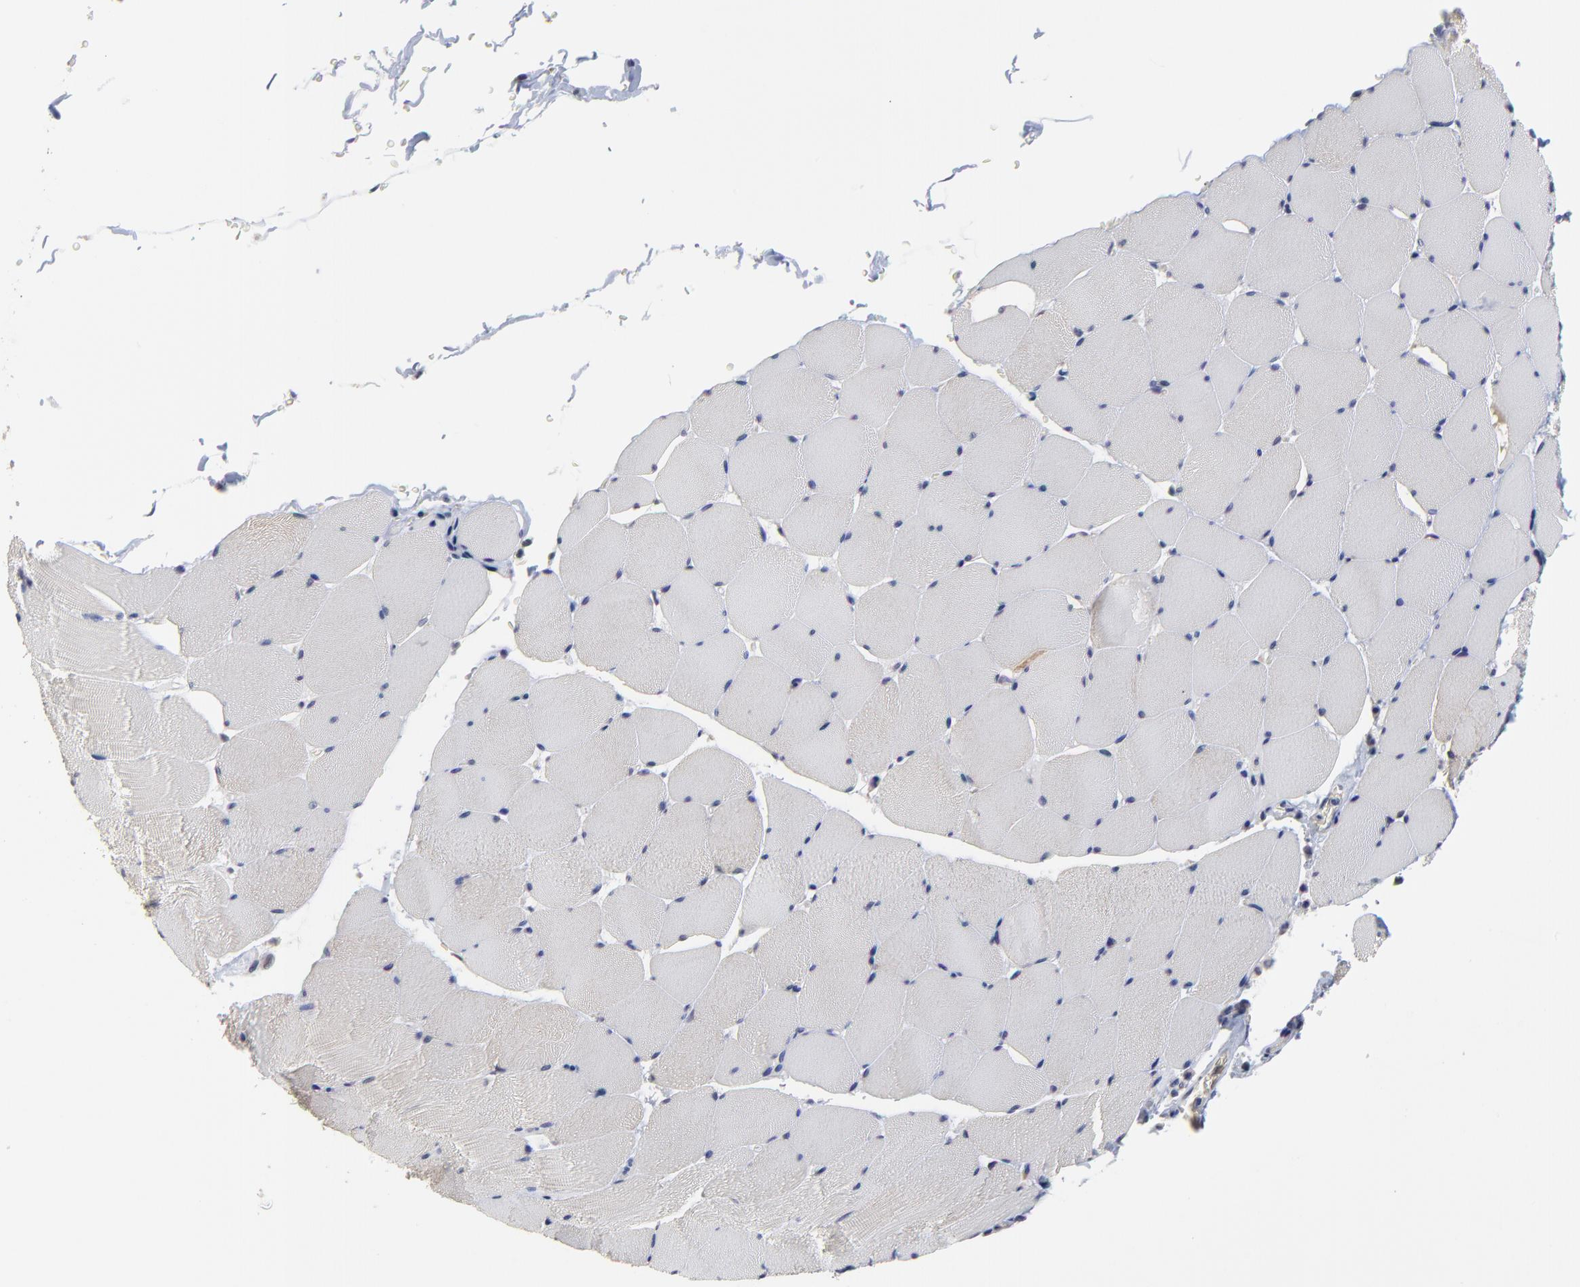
{"staining": {"intensity": "negative", "quantity": "none", "location": "none"}, "tissue": "skeletal muscle", "cell_type": "Myocytes", "image_type": "normal", "snomed": [{"axis": "morphology", "description": "Normal tissue, NOS"}, {"axis": "topography", "description": "Skeletal muscle"}], "caption": "DAB immunohistochemical staining of unremarkable skeletal muscle exhibits no significant positivity in myocytes.", "gene": "CCT2", "patient": {"sex": "male", "age": 62}}